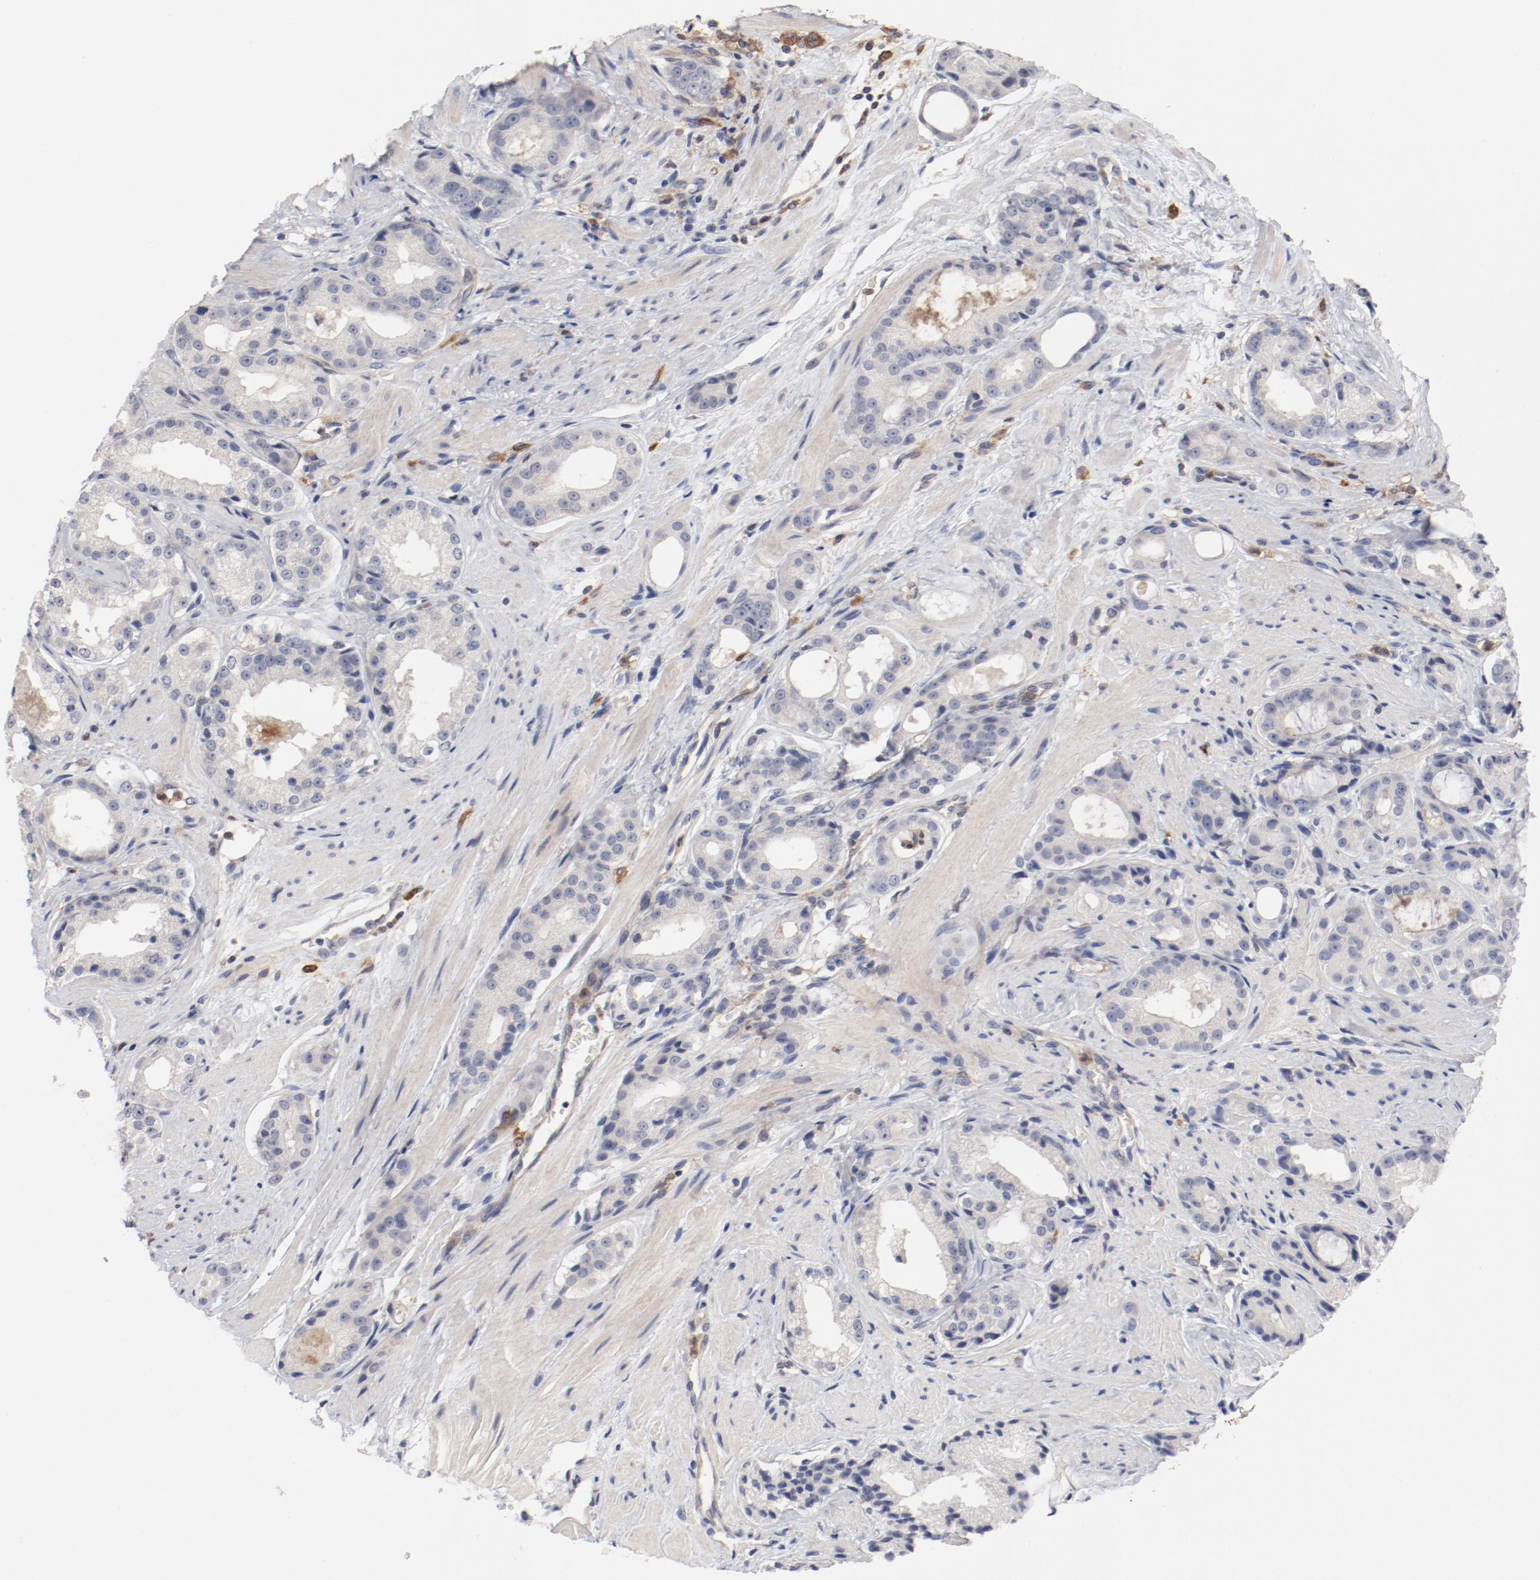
{"staining": {"intensity": "weak", "quantity": "<25%", "location": "cytoplasmic/membranous"}, "tissue": "prostate cancer", "cell_type": "Tumor cells", "image_type": "cancer", "snomed": [{"axis": "morphology", "description": "Adenocarcinoma, Medium grade"}, {"axis": "topography", "description": "Prostate"}], "caption": "This is a micrograph of IHC staining of prostate medium-grade adenocarcinoma, which shows no positivity in tumor cells. Nuclei are stained in blue.", "gene": "CBL", "patient": {"sex": "male", "age": 60}}